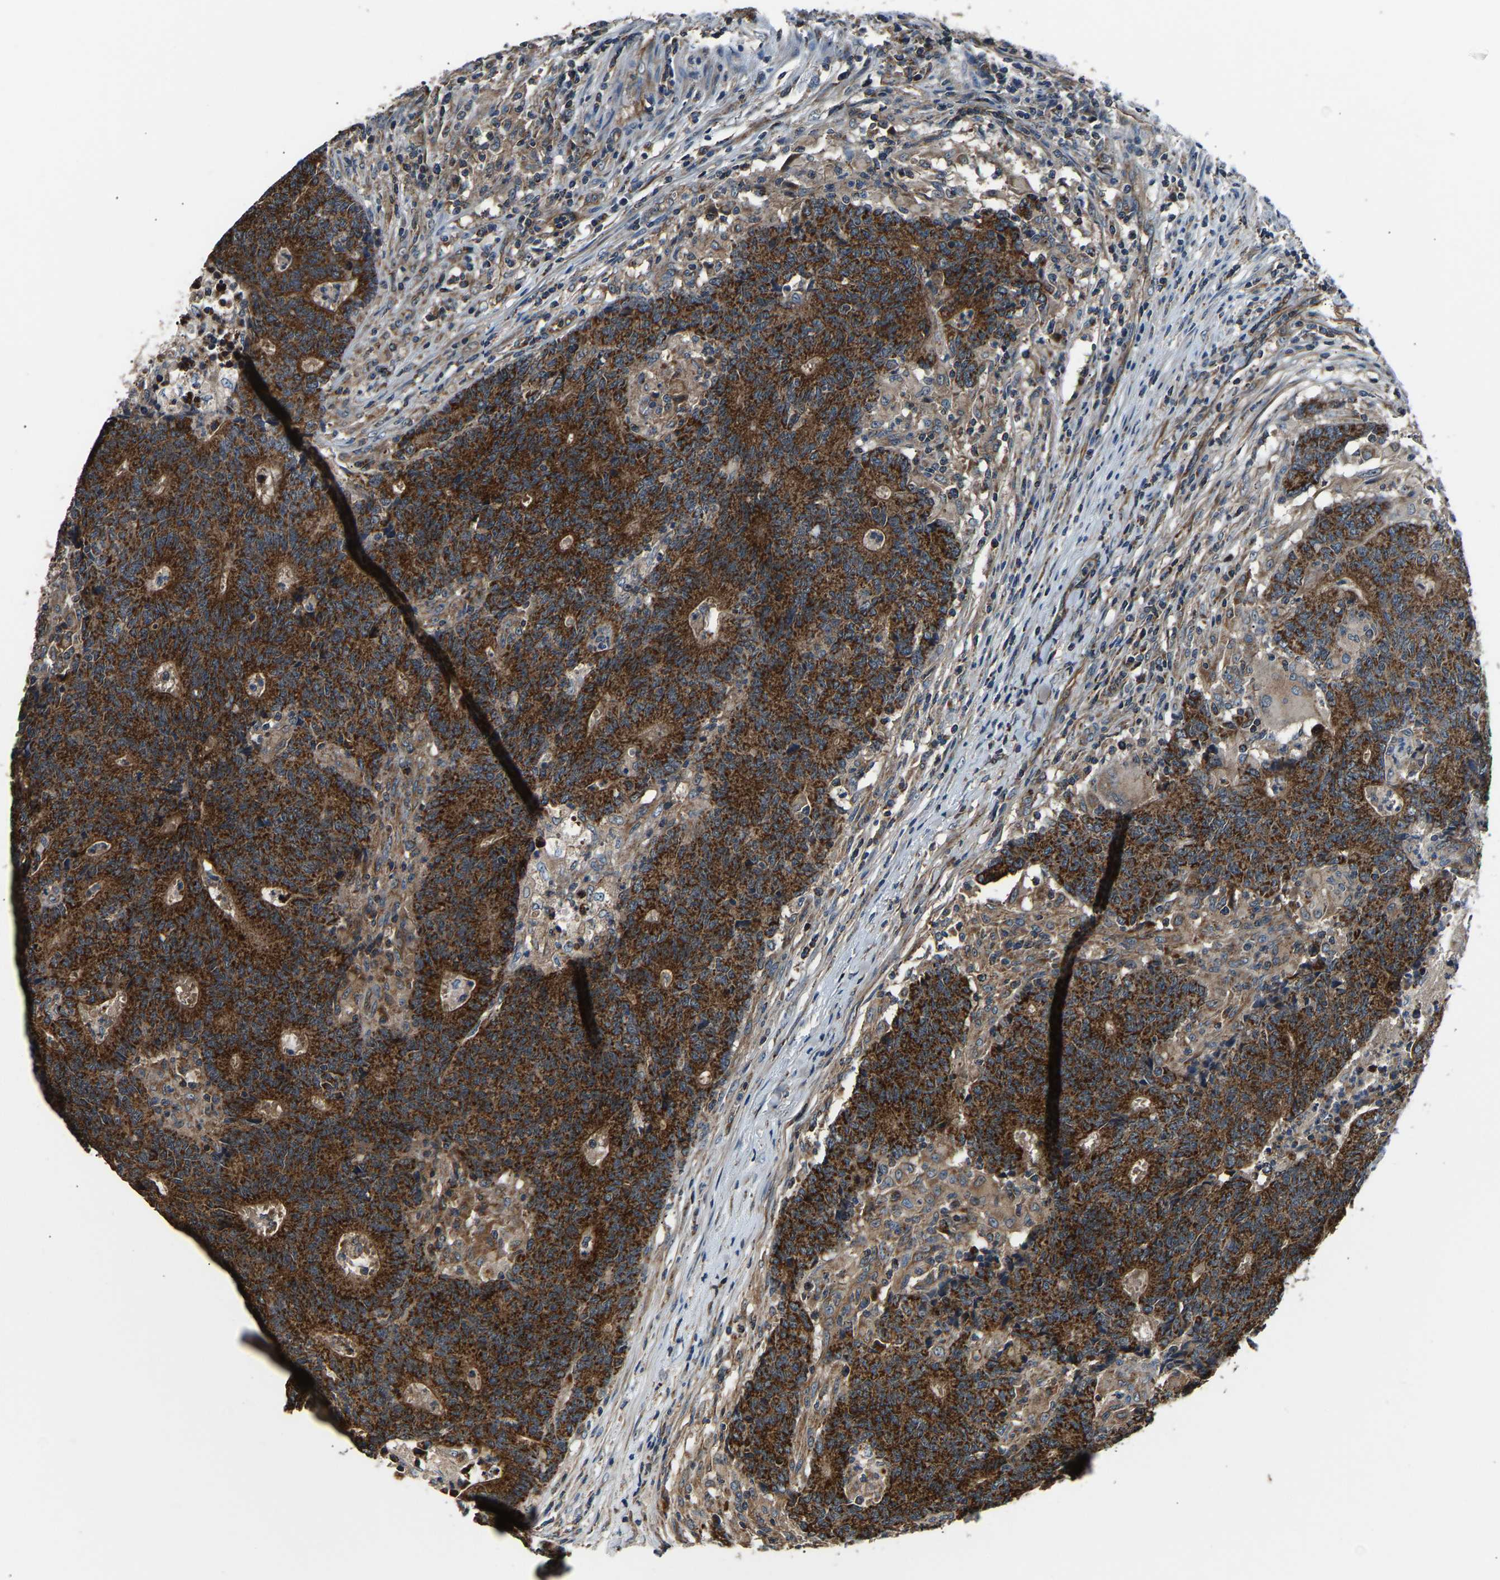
{"staining": {"intensity": "strong", "quantity": ">75%", "location": "cytoplasmic/membranous"}, "tissue": "colorectal cancer", "cell_type": "Tumor cells", "image_type": "cancer", "snomed": [{"axis": "morphology", "description": "Normal tissue, NOS"}, {"axis": "morphology", "description": "Adenocarcinoma, NOS"}, {"axis": "topography", "description": "Colon"}], "caption": "Immunohistochemical staining of adenocarcinoma (colorectal) reveals high levels of strong cytoplasmic/membranous staining in about >75% of tumor cells. (DAB IHC, brown staining for protein, blue staining for nuclei).", "gene": "GGCT", "patient": {"sex": "female", "age": 75}}